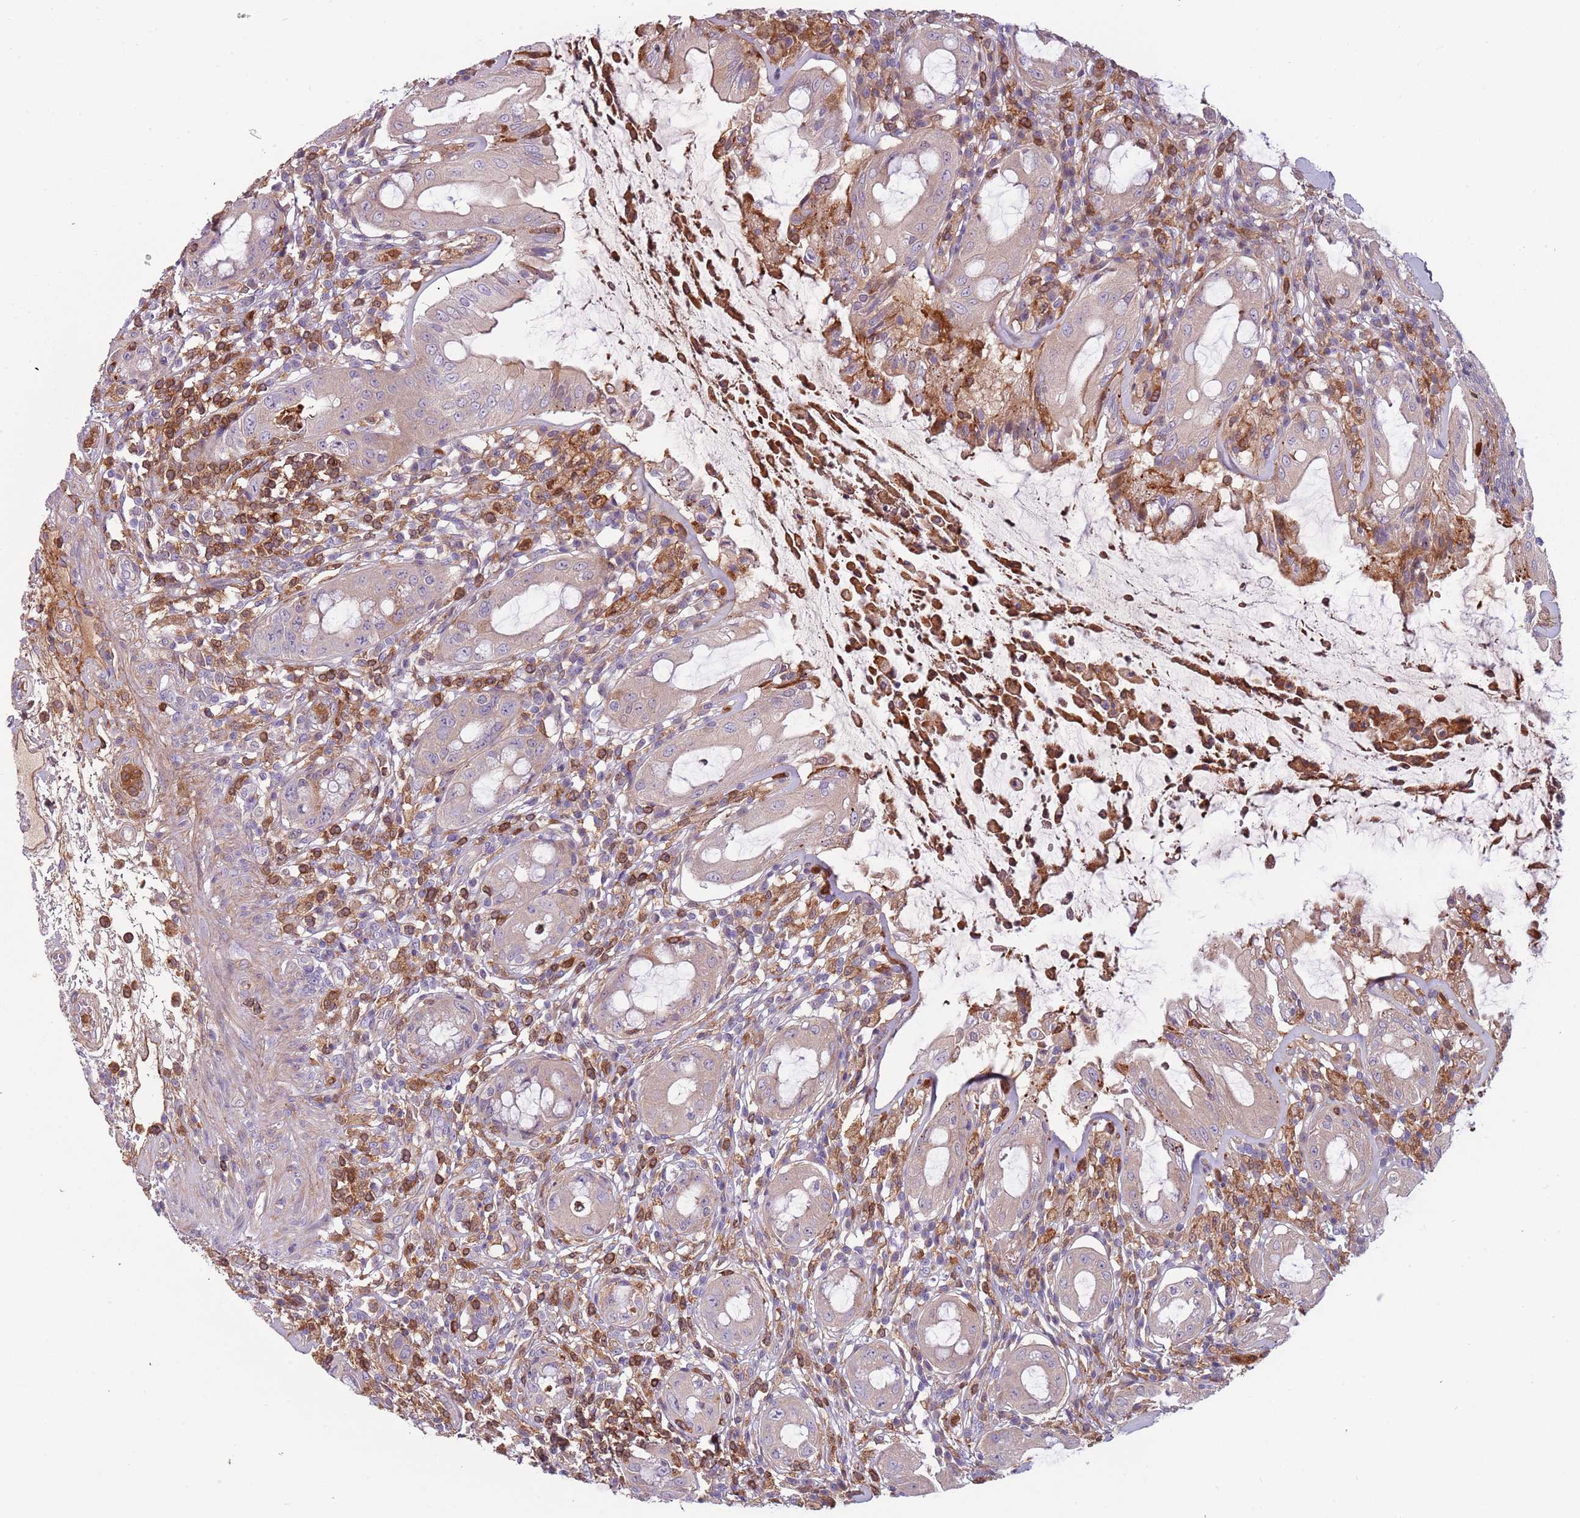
{"staining": {"intensity": "weak", "quantity": "25%-75%", "location": "cytoplasmic/membranous"}, "tissue": "rectum", "cell_type": "Glandular cells", "image_type": "normal", "snomed": [{"axis": "morphology", "description": "Normal tissue, NOS"}, {"axis": "topography", "description": "Rectum"}], "caption": "High-magnification brightfield microscopy of benign rectum stained with DAB (brown) and counterstained with hematoxylin (blue). glandular cells exhibit weak cytoplasmic/membranous staining is appreciated in approximately25%-75% of cells. Ihc stains the protein in brown and the nuclei are stained blue.", "gene": "NADK", "patient": {"sex": "female", "age": 57}}